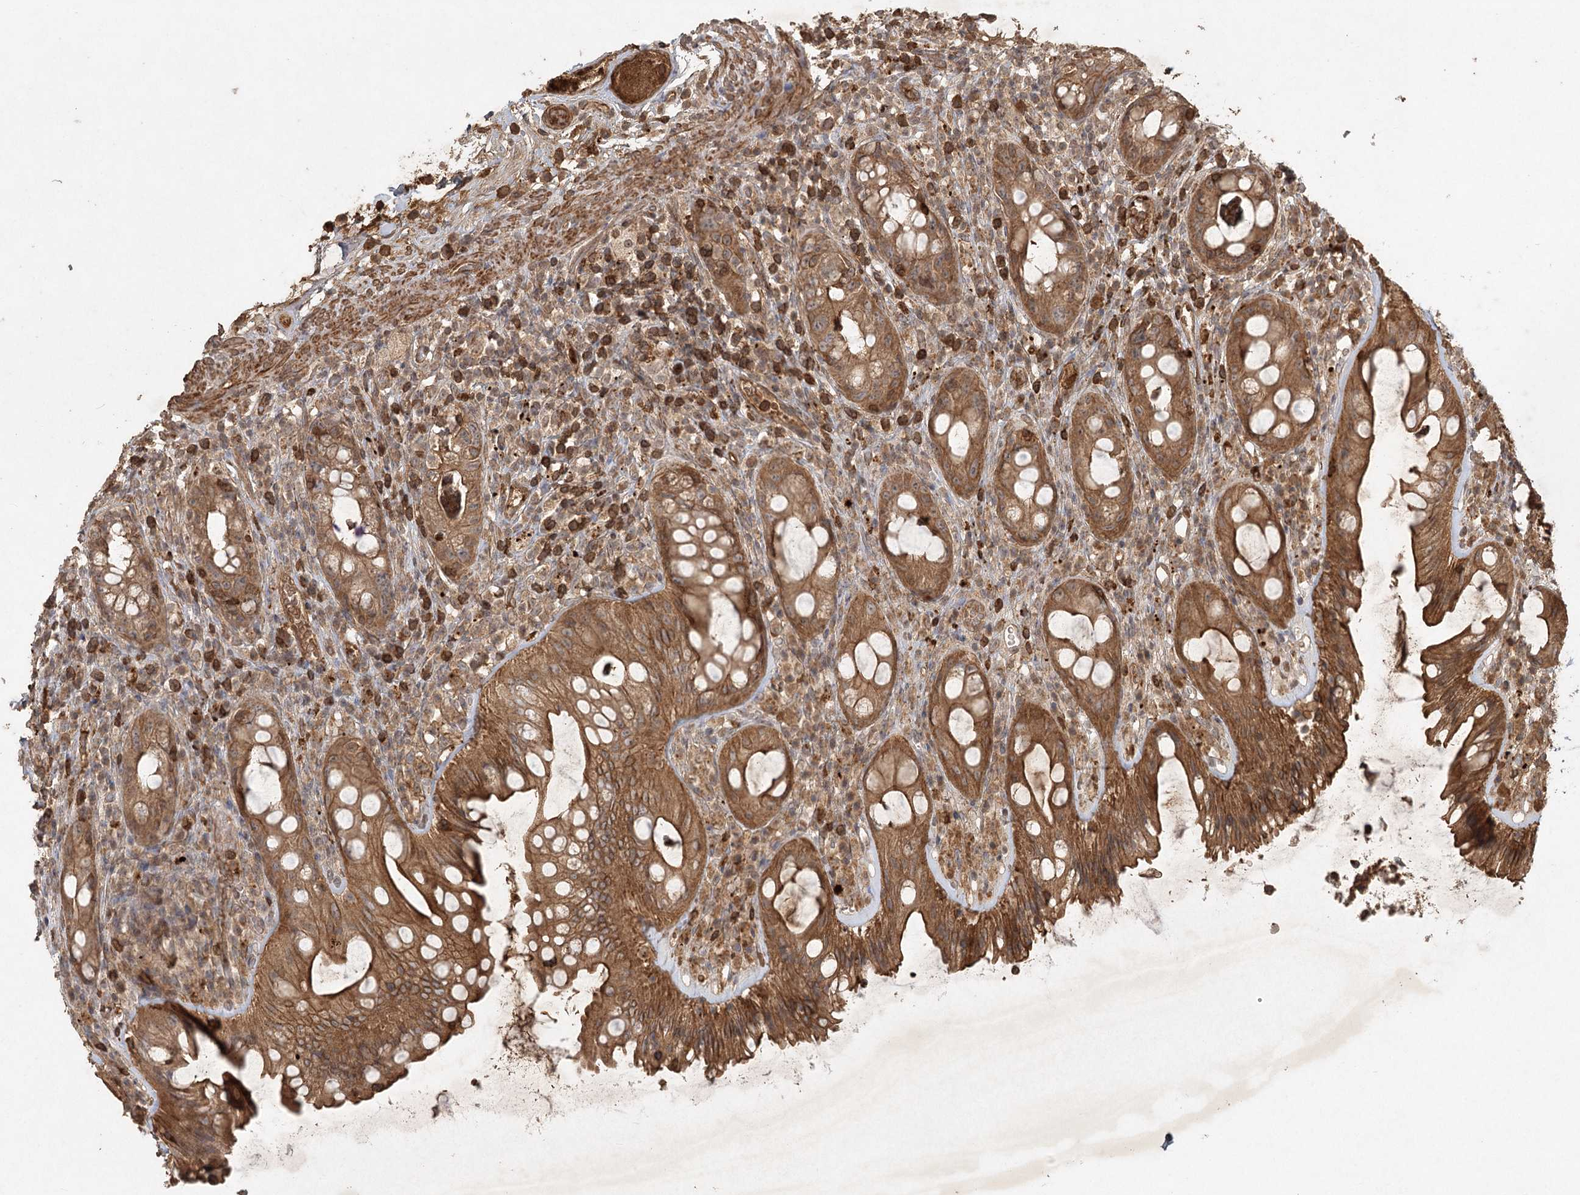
{"staining": {"intensity": "moderate", "quantity": ">75%", "location": "cytoplasmic/membranous"}, "tissue": "rectum", "cell_type": "Glandular cells", "image_type": "normal", "snomed": [{"axis": "morphology", "description": "Normal tissue, NOS"}, {"axis": "topography", "description": "Rectum"}], "caption": "Protein staining of unremarkable rectum displays moderate cytoplasmic/membranous staining in approximately >75% of glandular cells.", "gene": "ARL13A", "patient": {"sex": "female", "age": 57}}